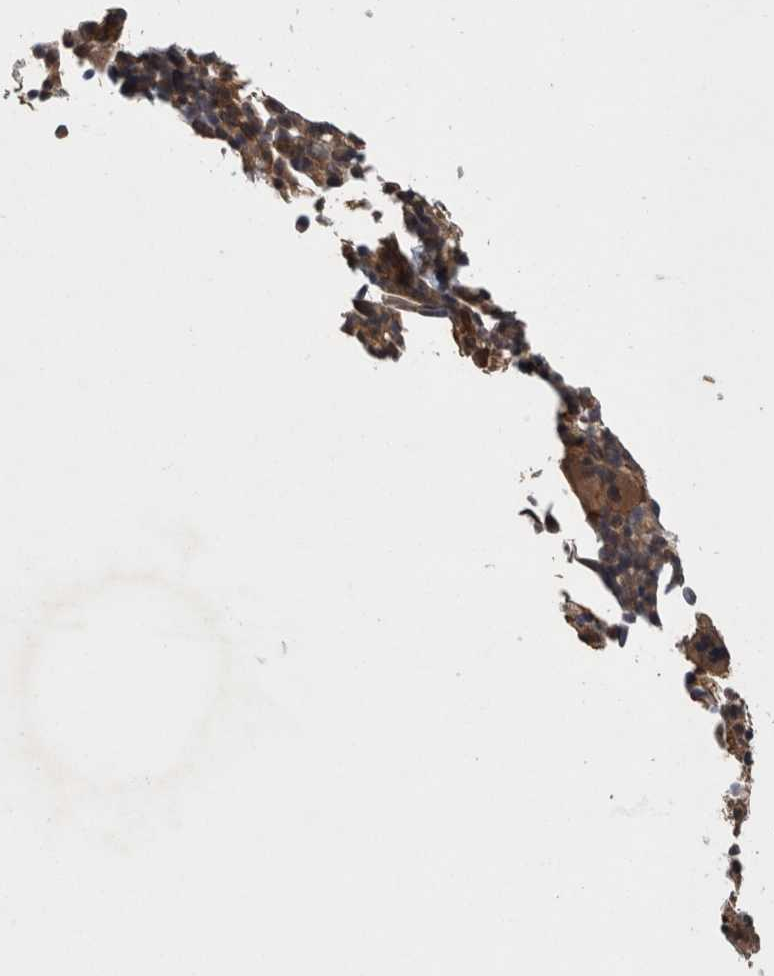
{"staining": {"intensity": "strong", "quantity": "25%-75%", "location": "cytoplasmic/membranous"}, "tissue": "bone marrow", "cell_type": "Hematopoietic cells", "image_type": "normal", "snomed": [{"axis": "morphology", "description": "Normal tissue, NOS"}, {"axis": "morphology", "description": "Inflammation, NOS"}, {"axis": "topography", "description": "Bone marrow"}], "caption": "Protein expression analysis of normal bone marrow exhibits strong cytoplasmic/membranous expression in about 25%-75% of hematopoietic cells.", "gene": "TRMT61B", "patient": {"sex": "male", "age": 55}}